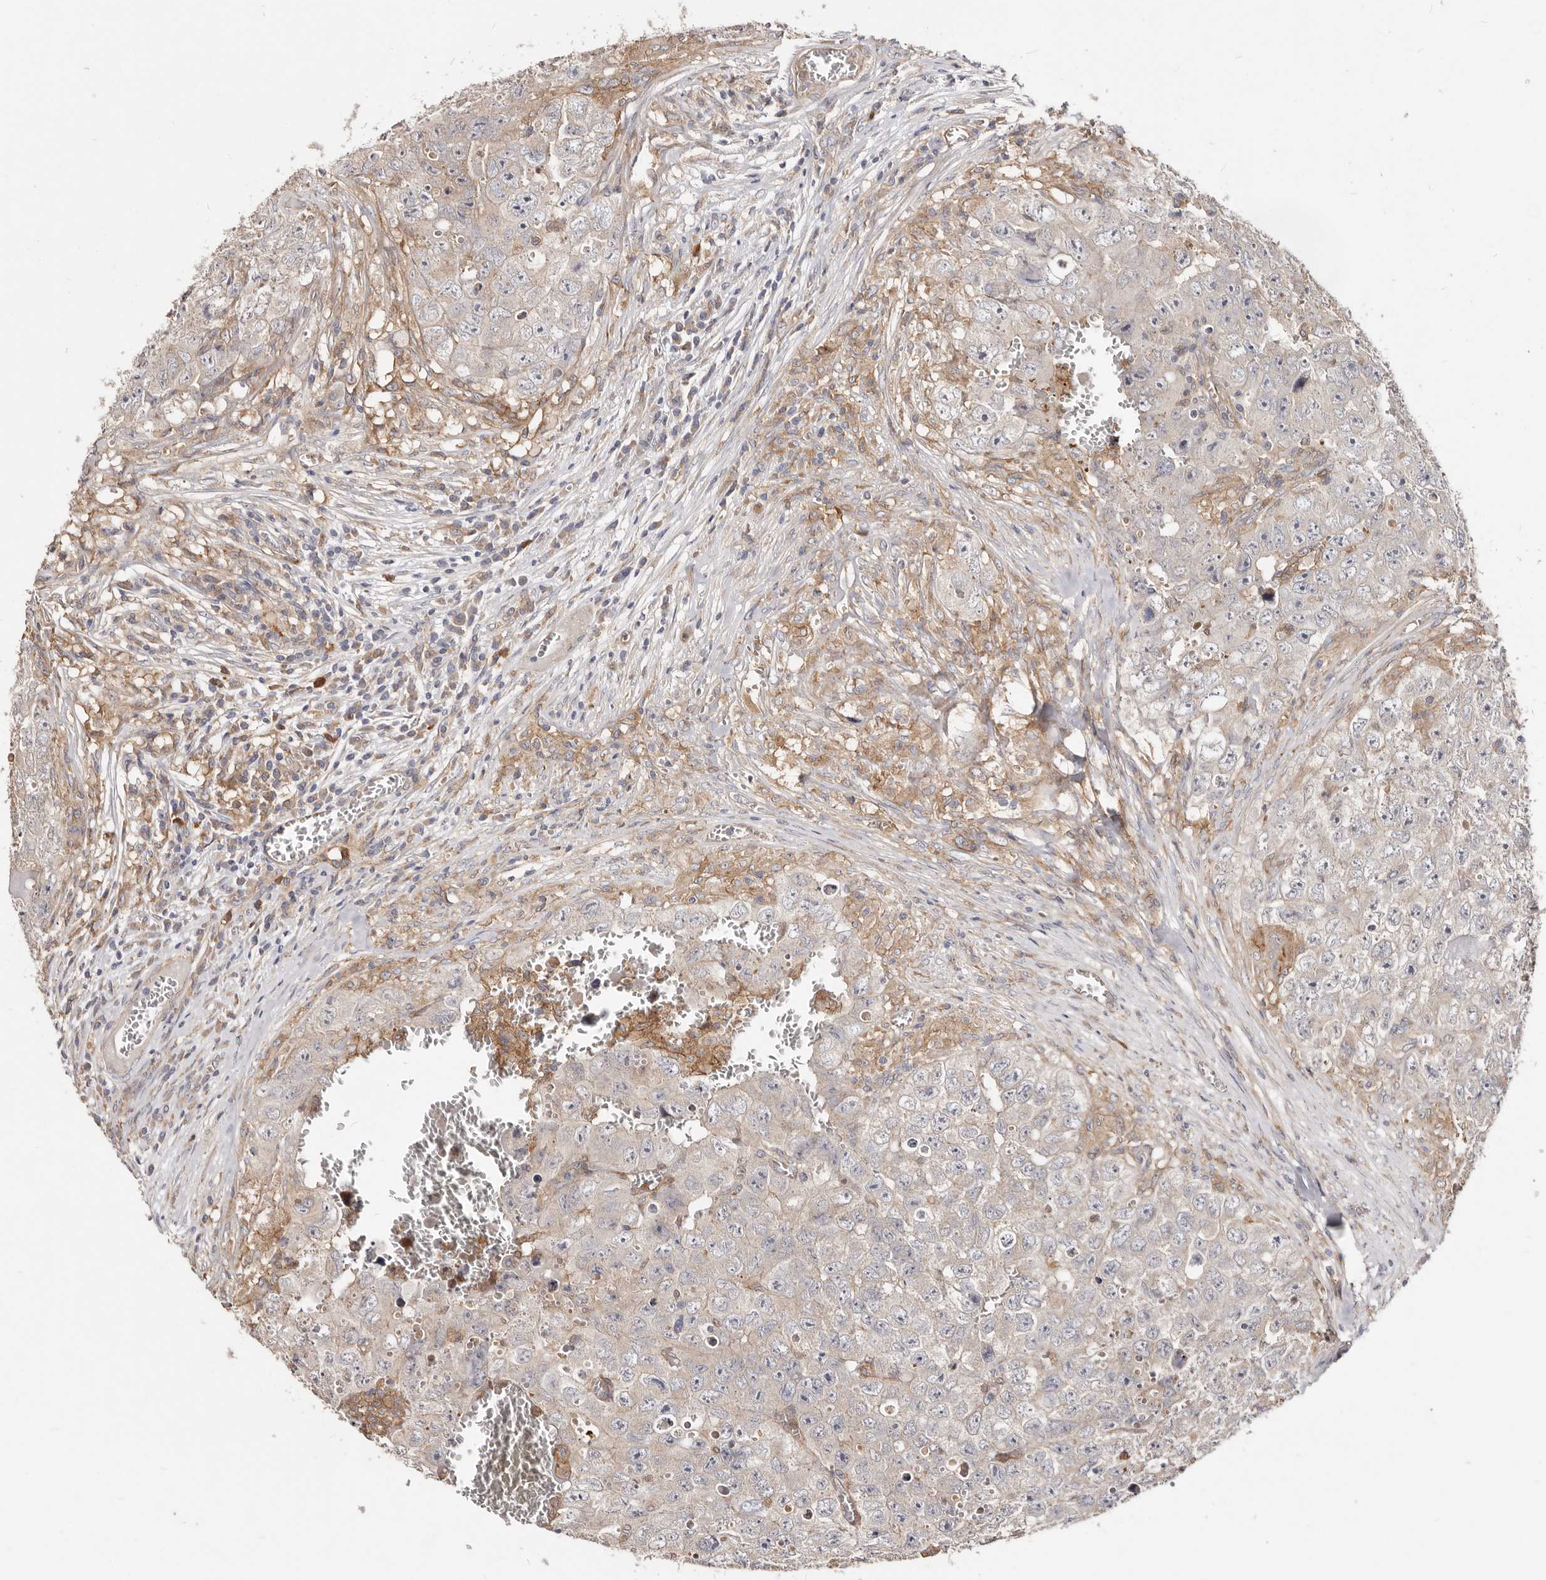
{"staining": {"intensity": "negative", "quantity": "none", "location": "none"}, "tissue": "testis cancer", "cell_type": "Tumor cells", "image_type": "cancer", "snomed": [{"axis": "morphology", "description": "Seminoma, NOS"}, {"axis": "morphology", "description": "Carcinoma, Embryonal, NOS"}, {"axis": "topography", "description": "Testis"}], "caption": "Immunohistochemistry micrograph of neoplastic tissue: testis cancer (seminoma) stained with DAB (3,3'-diaminobenzidine) exhibits no significant protein positivity in tumor cells. Brightfield microscopy of immunohistochemistry (IHC) stained with DAB (brown) and hematoxylin (blue), captured at high magnification.", "gene": "LRRC25", "patient": {"sex": "male", "age": 43}}